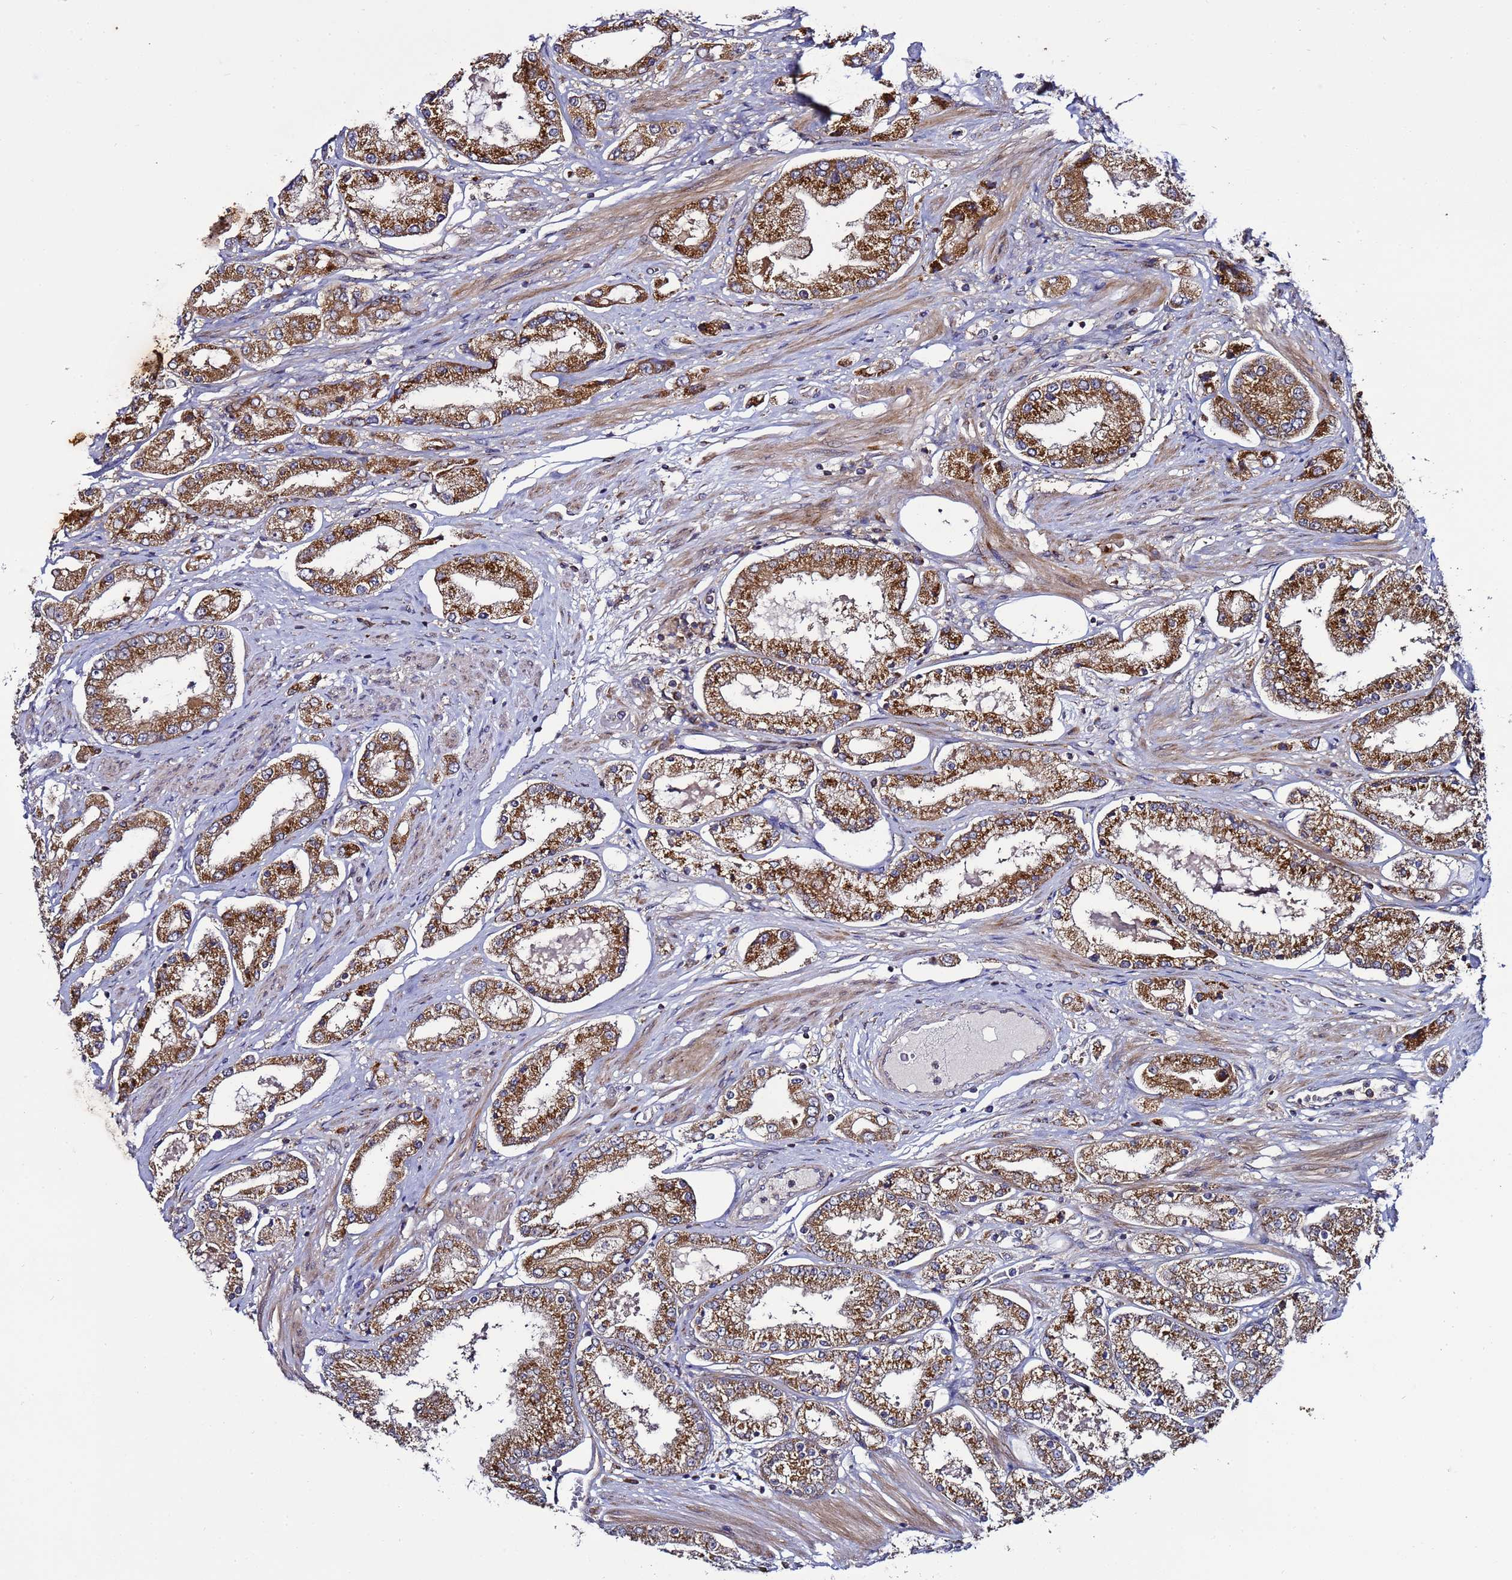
{"staining": {"intensity": "moderate", "quantity": ">75%", "location": "cytoplasmic/membranous"}, "tissue": "prostate cancer", "cell_type": "Tumor cells", "image_type": "cancer", "snomed": [{"axis": "morphology", "description": "Adenocarcinoma, High grade"}, {"axis": "topography", "description": "Prostate"}], "caption": "Prostate cancer stained with a protein marker exhibits moderate staining in tumor cells.", "gene": "TMEM176B", "patient": {"sex": "male", "age": 69}}